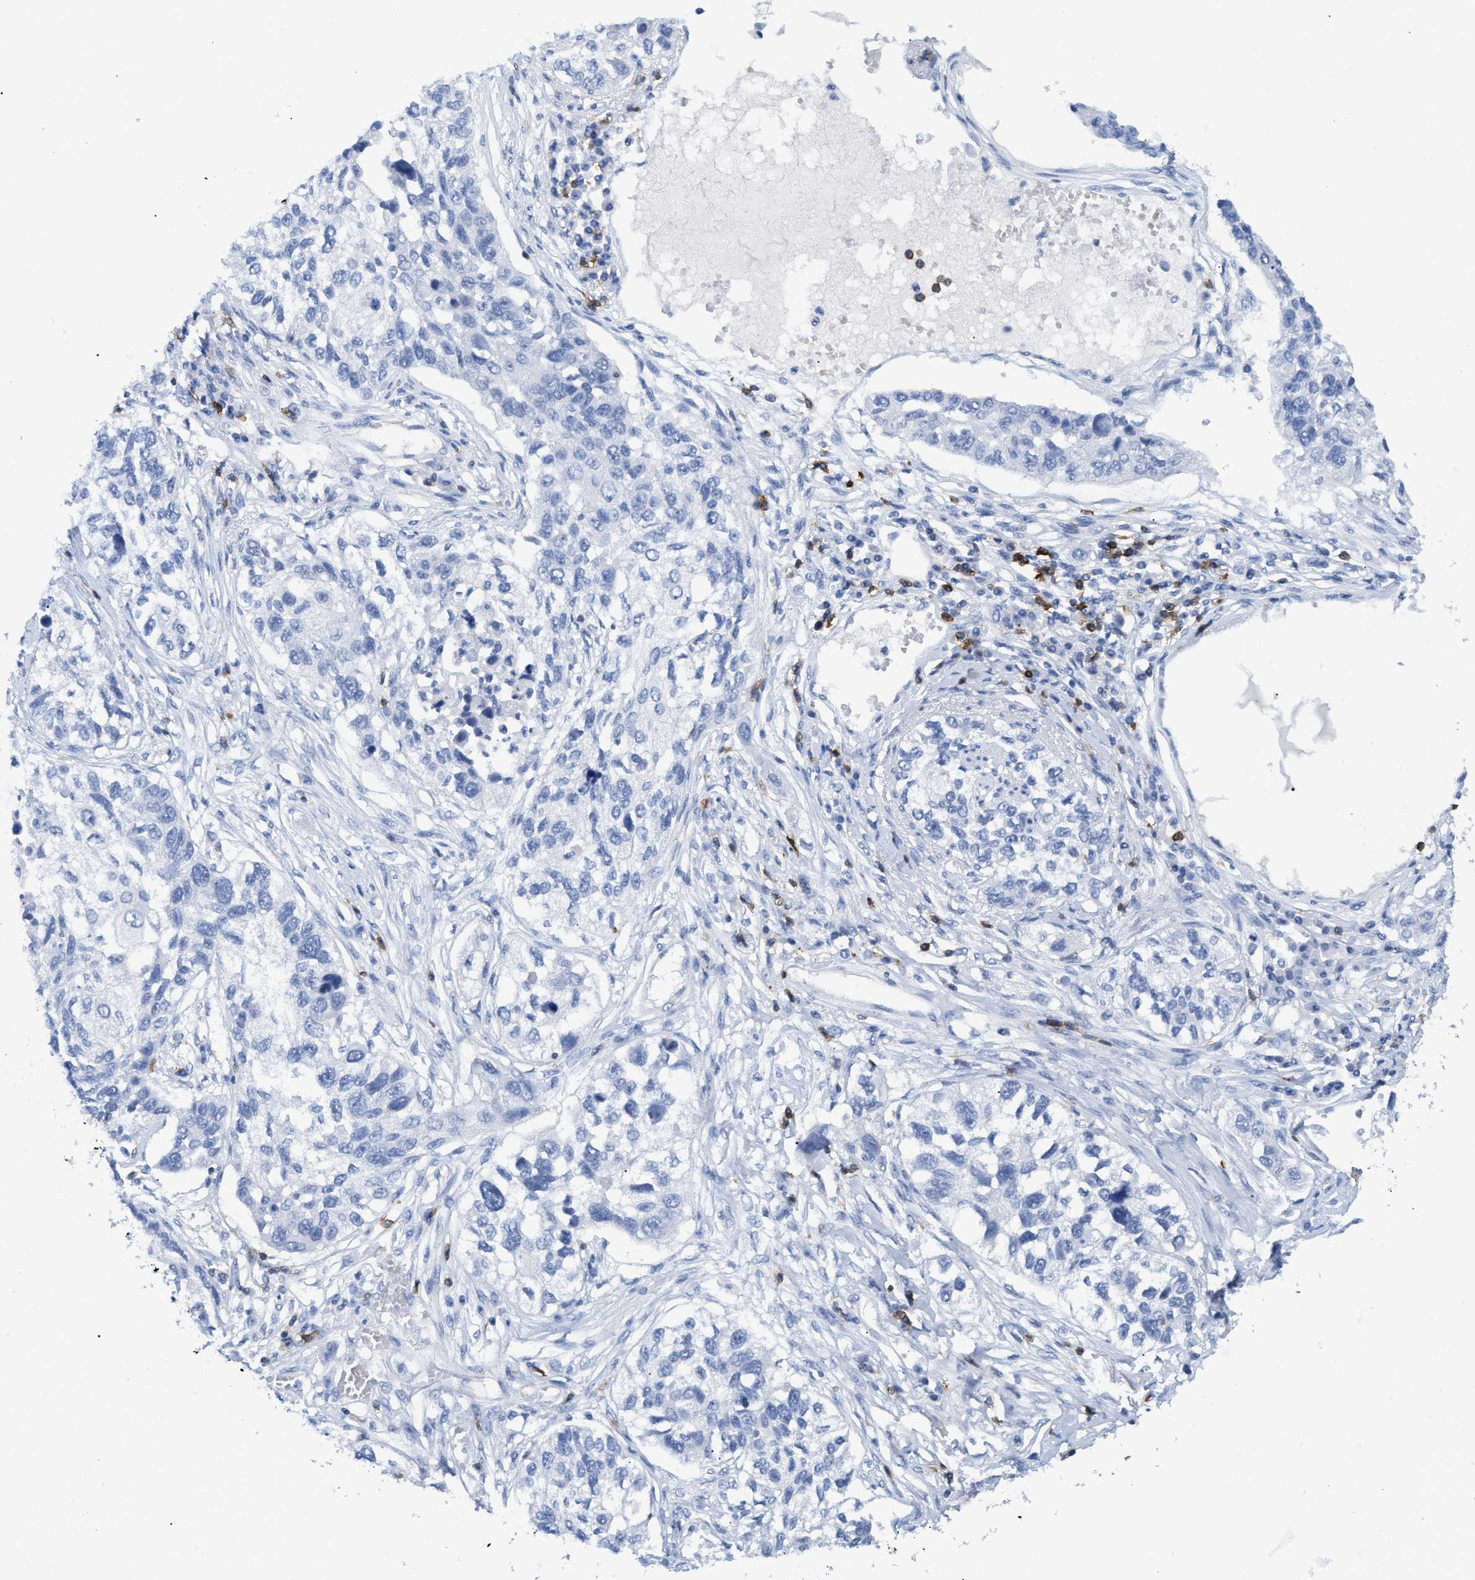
{"staining": {"intensity": "negative", "quantity": "none", "location": "none"}, "tissue": "lung cancer", "cell_type": "Tumor cells", "image_type": "cancer", "snomed": [{"axis": "morphology", "description": "Squamous cell carcinoma, NOS"}, {"axis": "topography", "description": "Lung"}], "caption": "Tumor cells are negative for brown protein staining in lung cancer (squamous cell carcinoma).", "gene": "CD5", "patient": {"sex": "male", "age": 71}}